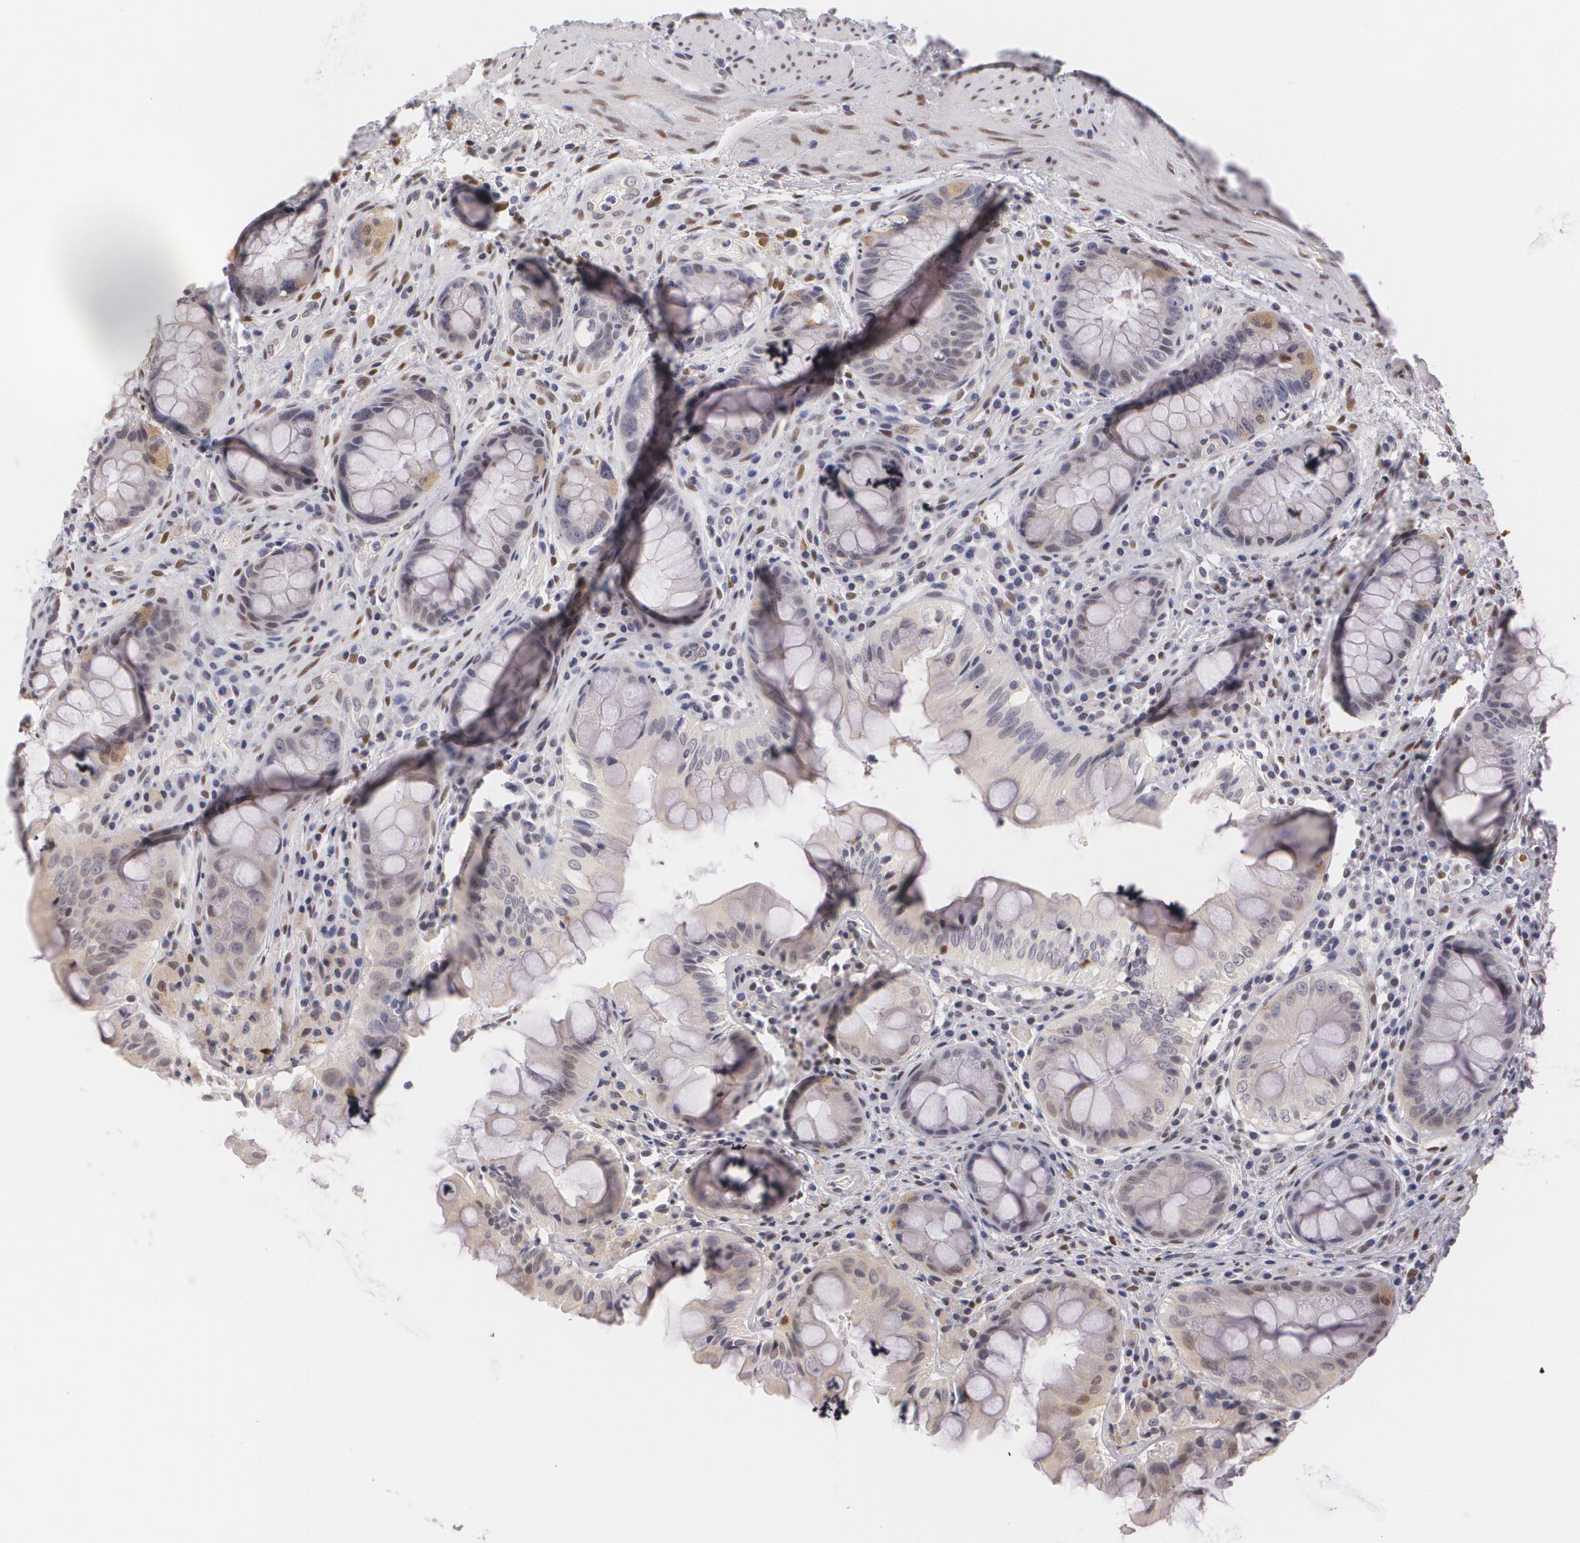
{"staining": {"intensity": "weak", "quantity": "<25%", "location": "cytoplasmic/membranous,nuclear"}, "tissue": "rectum", "cell_type": "Glandular cells", "image_type": "normal", "snomed": [{"axis": "morphology", "description": "Normal tissue, NOS"}, {"axis": "topography", "description": "Rectum"}], "caption": "Micrograph shows no protein staining in glandular cells of benign rectum. (Brightfield microscopy of DAB immunohistochemistry at high magnification).", "gene": "ZBTB16", "patient": {"sex": "female", "age": 75}}